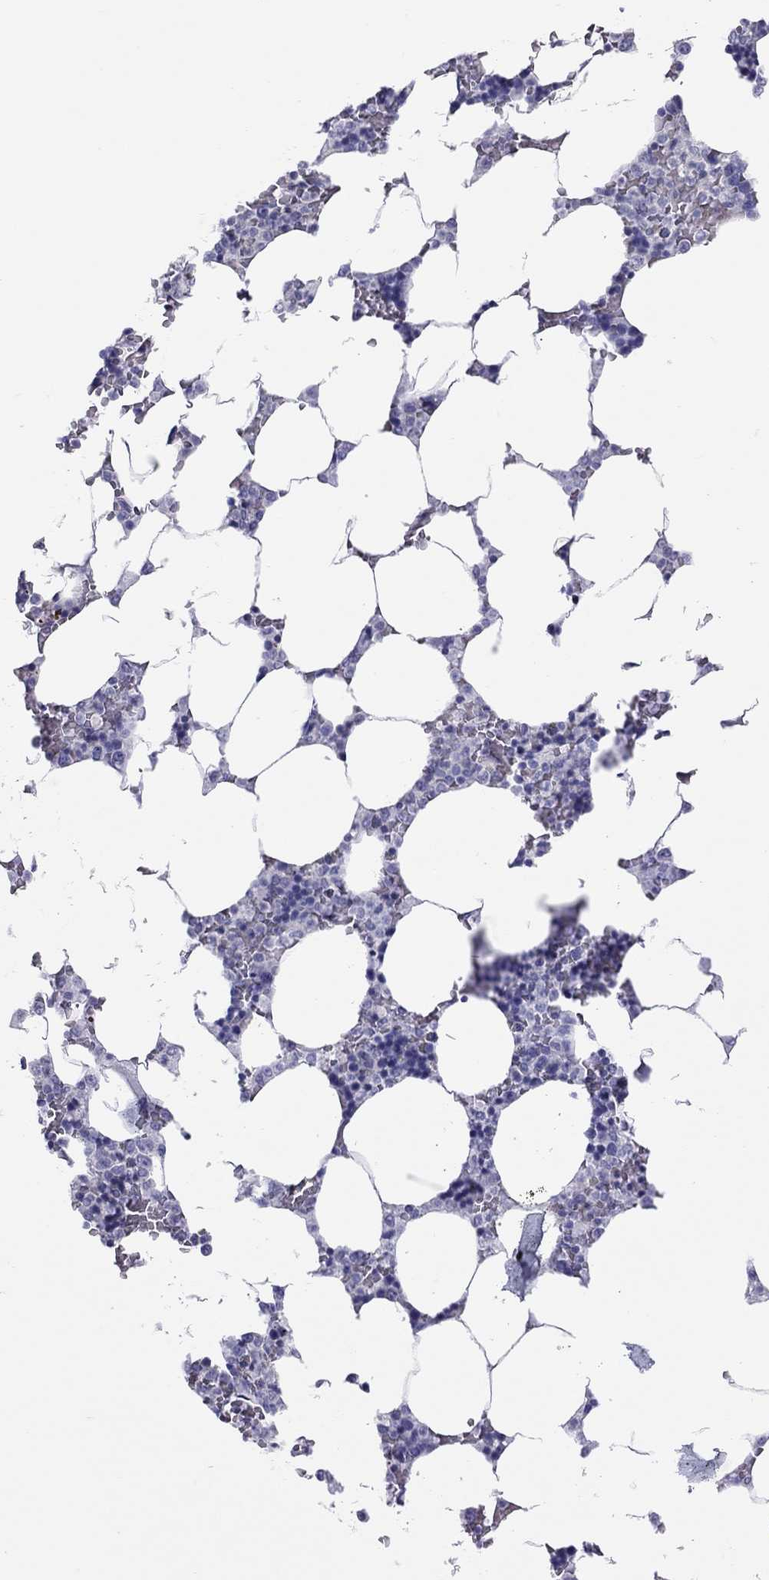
{"staining": {"intensity": "negative", "quantity": "none", "location": "none"}, "tissue": "bone marrow", "cell_type": "Hematopoietic cells", "image_type": "normal", "snomed": [{"axis": "morphology", "description": "Normal tissue, NOS"}, {"axis": "topography", "description": "Bone marrow"}], "caption": "Bone marrow was stained to show a protein in brown. There is no significant staining in hematopoietic cells. (Brightfield microscopy of DAB IHC at high magnification).", "gene": "STAG3", "patient": {"sex": "male", "age": 63}}